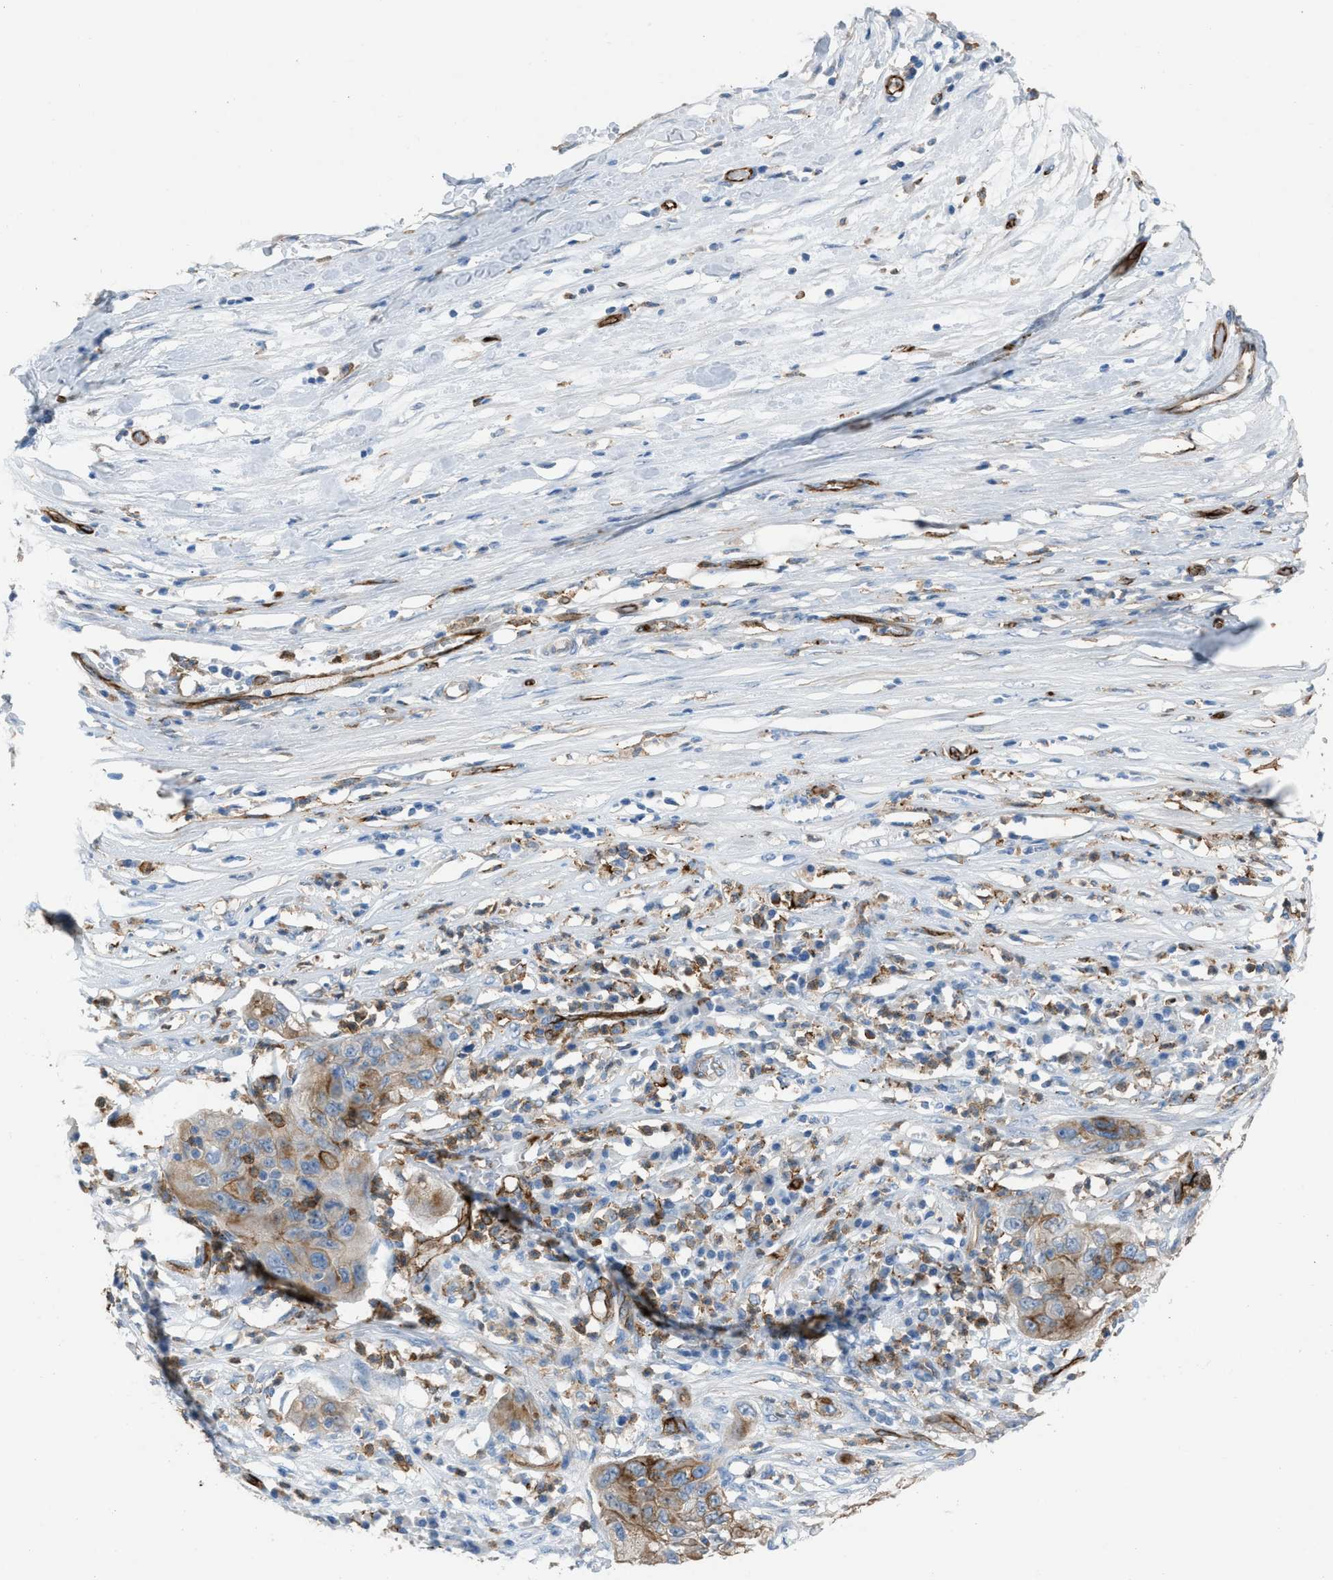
{"staining": {"intensity": "moderate", "quantity": "25%-75%", "location": "cytoplasmic/membranous"}, "tissue": "pancreatic cancer", "cell_type": "Tumor cells", "image_type": "cancer", "snomed": [{"axis": "morphology", "description": "Adenocarcinoma, NOS"}, {"axis": "topography", "description": "Pancreas"}], "caption": "DAB immunohistochemical staining of human pancreatic cancer (adenocarcinoma) shows moderate cytoplasmic/membranous protein expression in approximately 25%-75% of tumor cells.", "gene": "DYSF", "patient": {"sex": "female", "age": 78}}